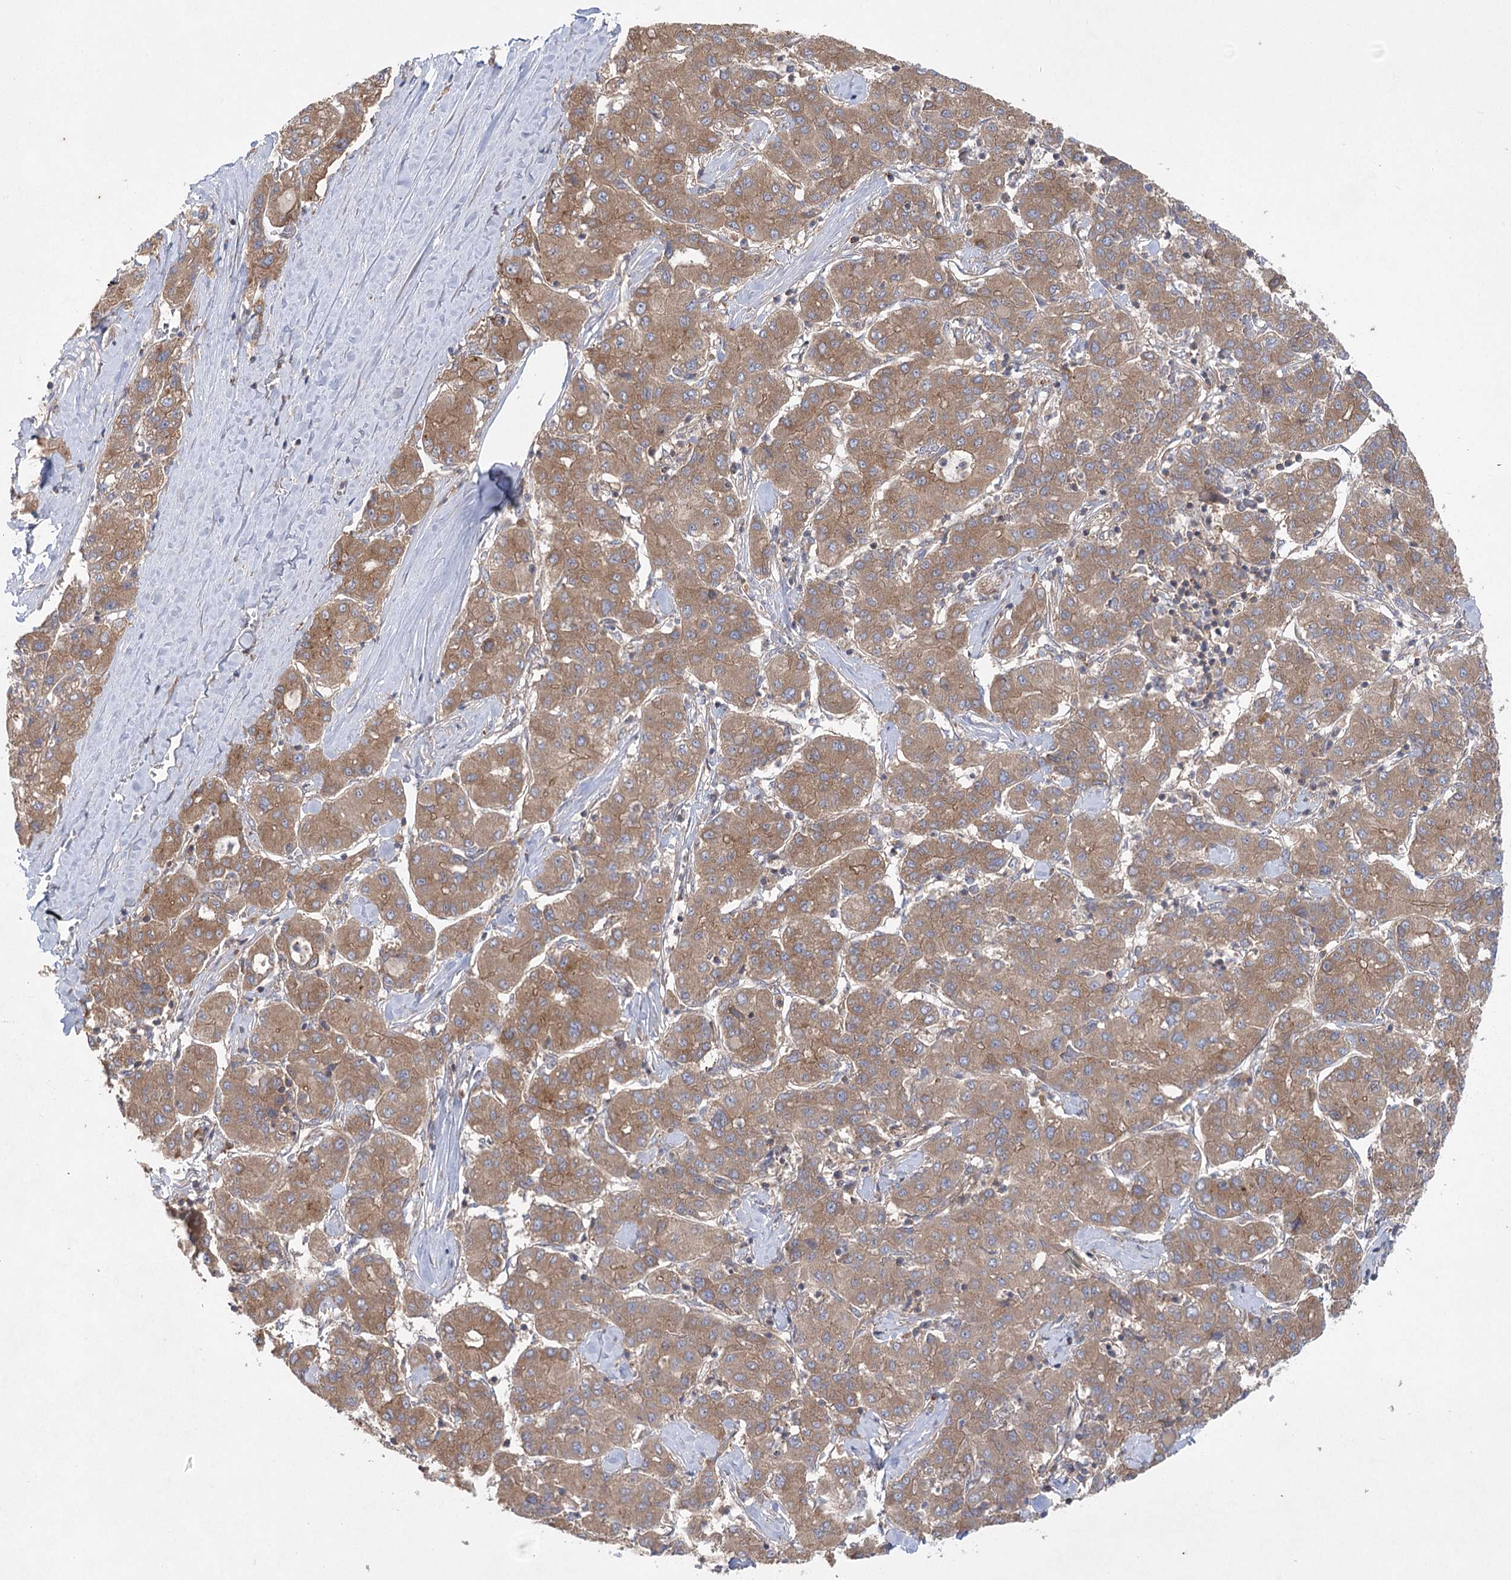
{"staining": {"intensity": "moderate", "quantity": ">75%", "location": "cytoplasmic/membranous"}, "tissue": "liver cancer", "cell_type": "Tumor cells", "image_type": "cancer", "snomed": [{"axis": "morphology", "description": "Carcinoma, Hepatocellular, NOS"}, {"axis": "topography", "description": "Liver"}], "caption": "High-power microscopy captured an immunohistochemistry (IHC) image of hepatocellular carcinoma (liver), revealing moderate cytoplasmic/membranous expression in approximately >75% of tumor cells. (Stains: DAB in brown, nuclei in blue, Microscopy: brightfield microscopy at high magnification).", "gene": "EIF3A", "patient": {"sex": "male", "age": 65}}